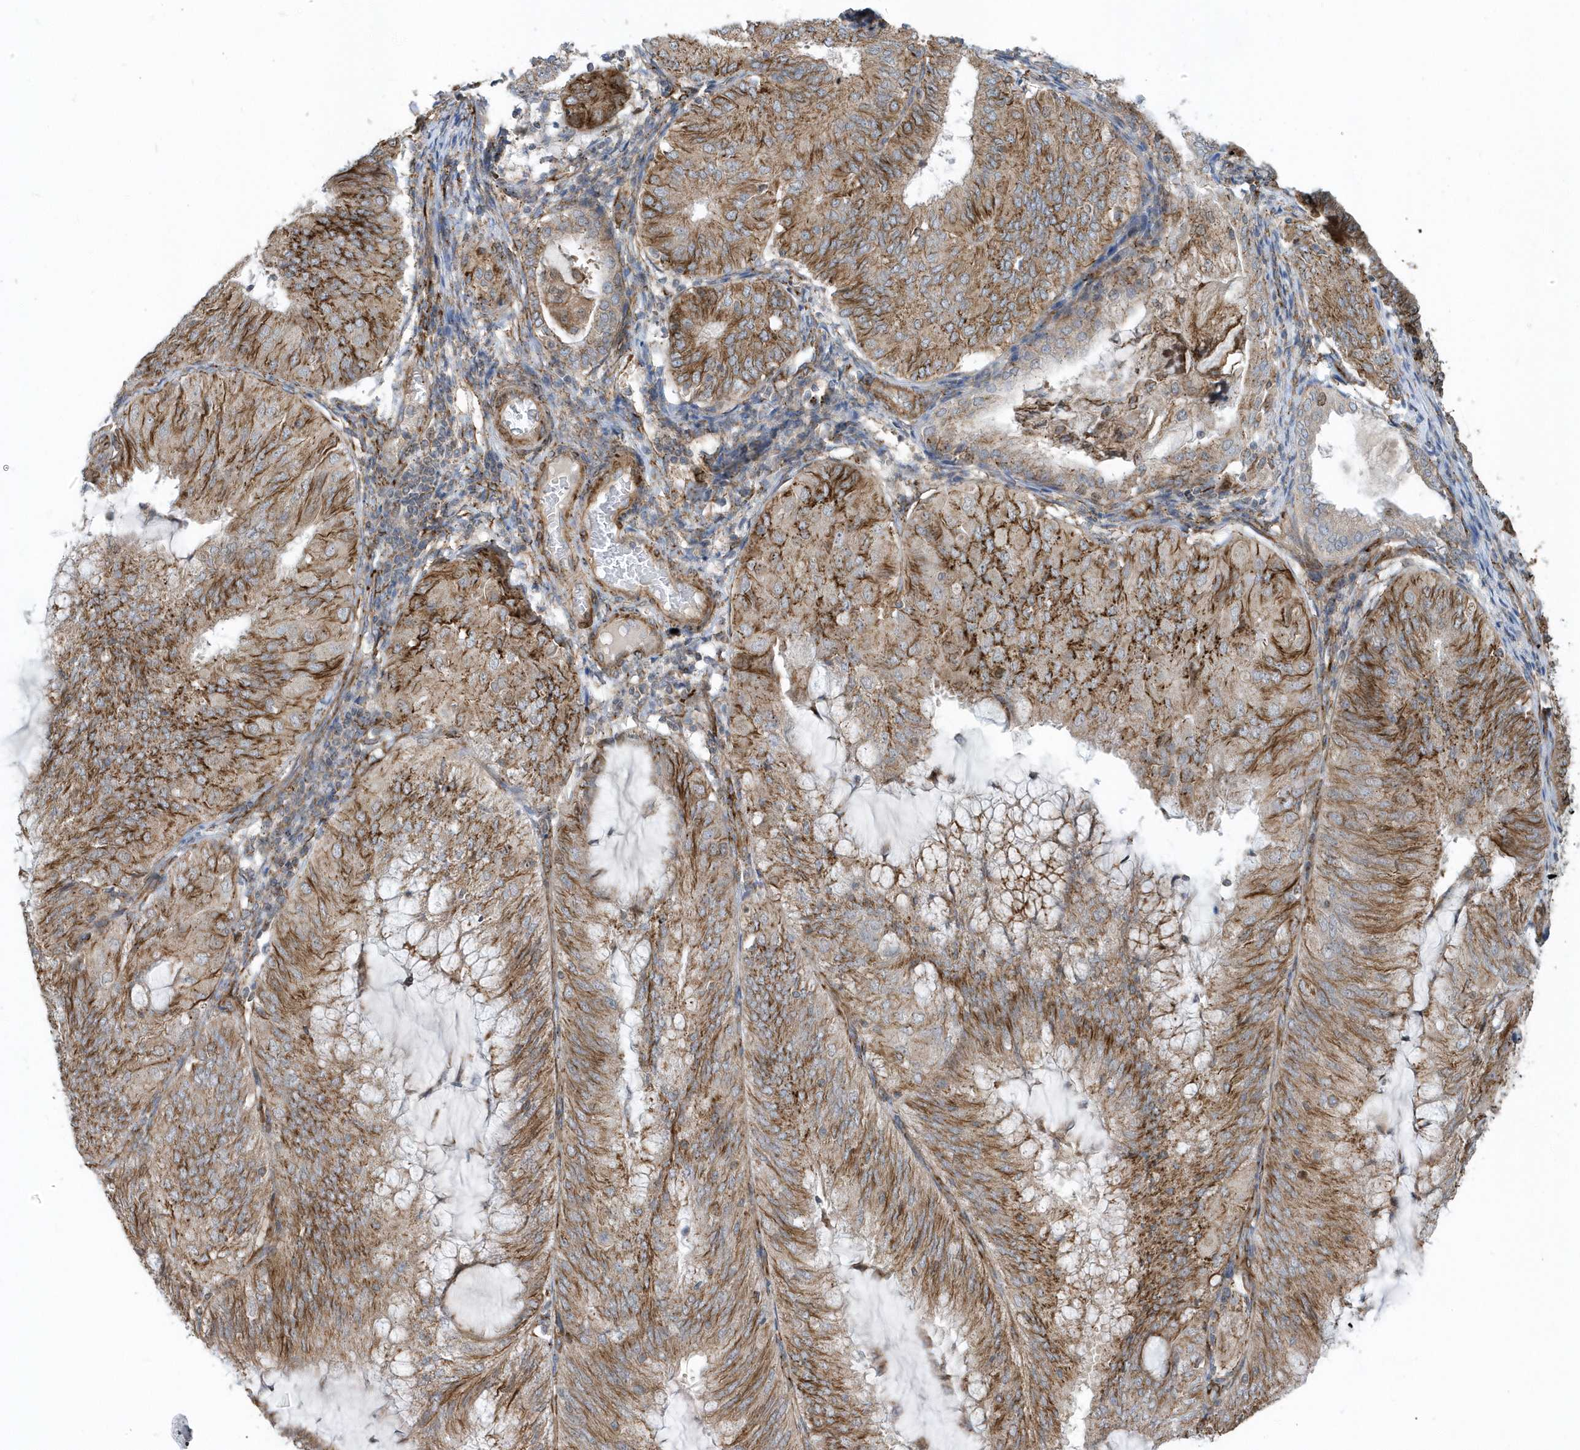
{"staining": {"intensity": "moderate", "quantity": ">75%", "location": "cytoplasmic/membranous"}, "tissue": "endometrial cancer", "cell_type": "Tumor cells", "image_type": "cancer", "snomed": [{"axis": "morphology", "description": "Adenocarcinoma, NOS"}, {"axis": "topography", "description": "Endometrium"}], "caption": "Endometrial cancer (adenocarcinoma) stained with a protein marker shows moderate staining in tumor cells.", "gene": "HRH4", "patient": {"sex": "female", "age": 81}}